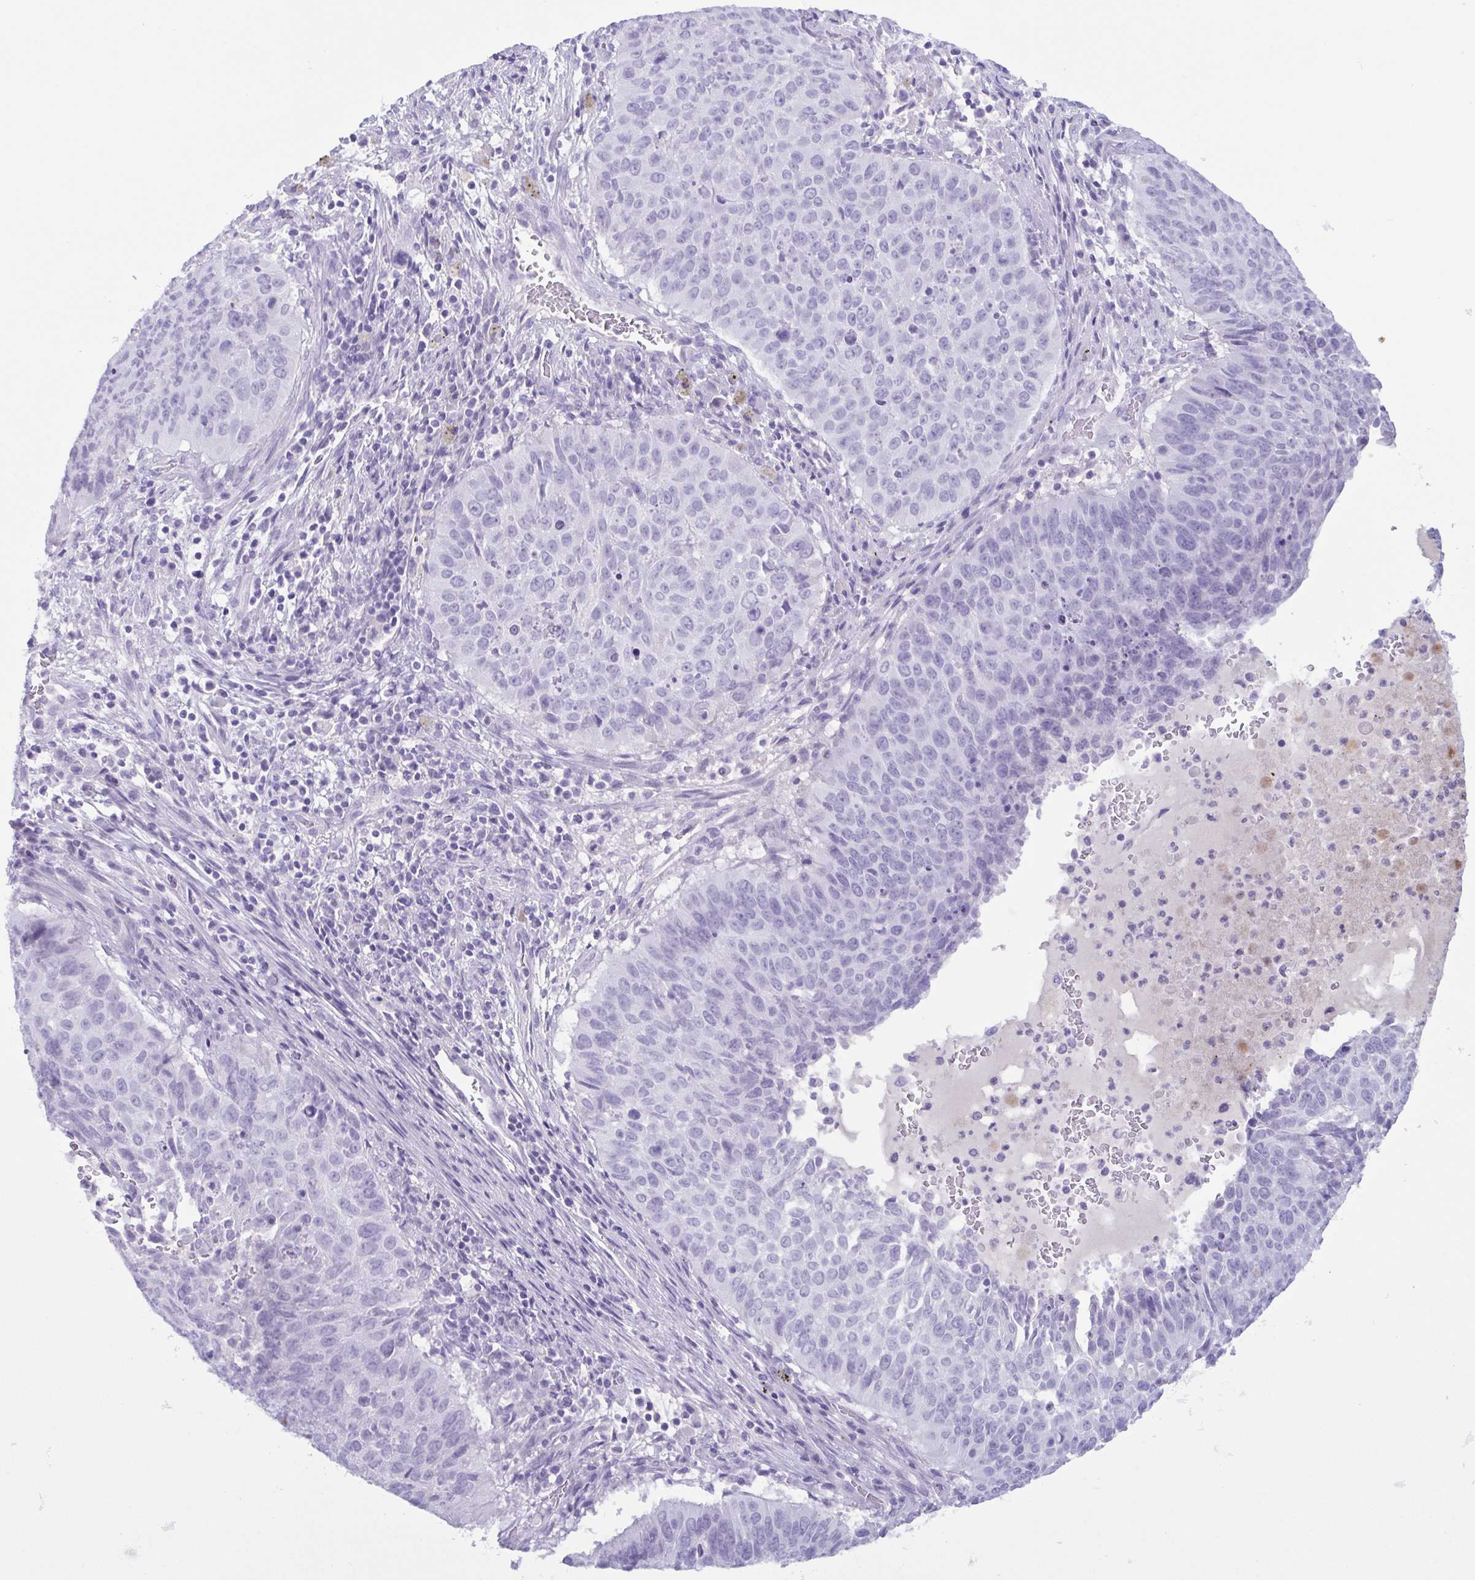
{"staining": {"intensity": "negative", "quantity": "none", "location": "none"}, "tissue": "lung cancer", "cell_type": "Tumor cells", "image_type": "cancer", "snomed": [{"axis": "morphology", "description": "Normal tissue, NOS"}, {"axis": "morphology", "description": "Squamous cell carcinoma, NOS"}, {"axis": "topography", "description": "Bronchus"}, {"axis": "topography", "description": "Lung"}], "caption": "Immunohistochemistry (IHC) photomicrograph of neoplastic tissue: human squamous cell carcinoma (lung) stained with DAB reveals no significant protein expression in tumor cells.", "gene": "LTF", "patient": {"sex": "male", "age": 64}}